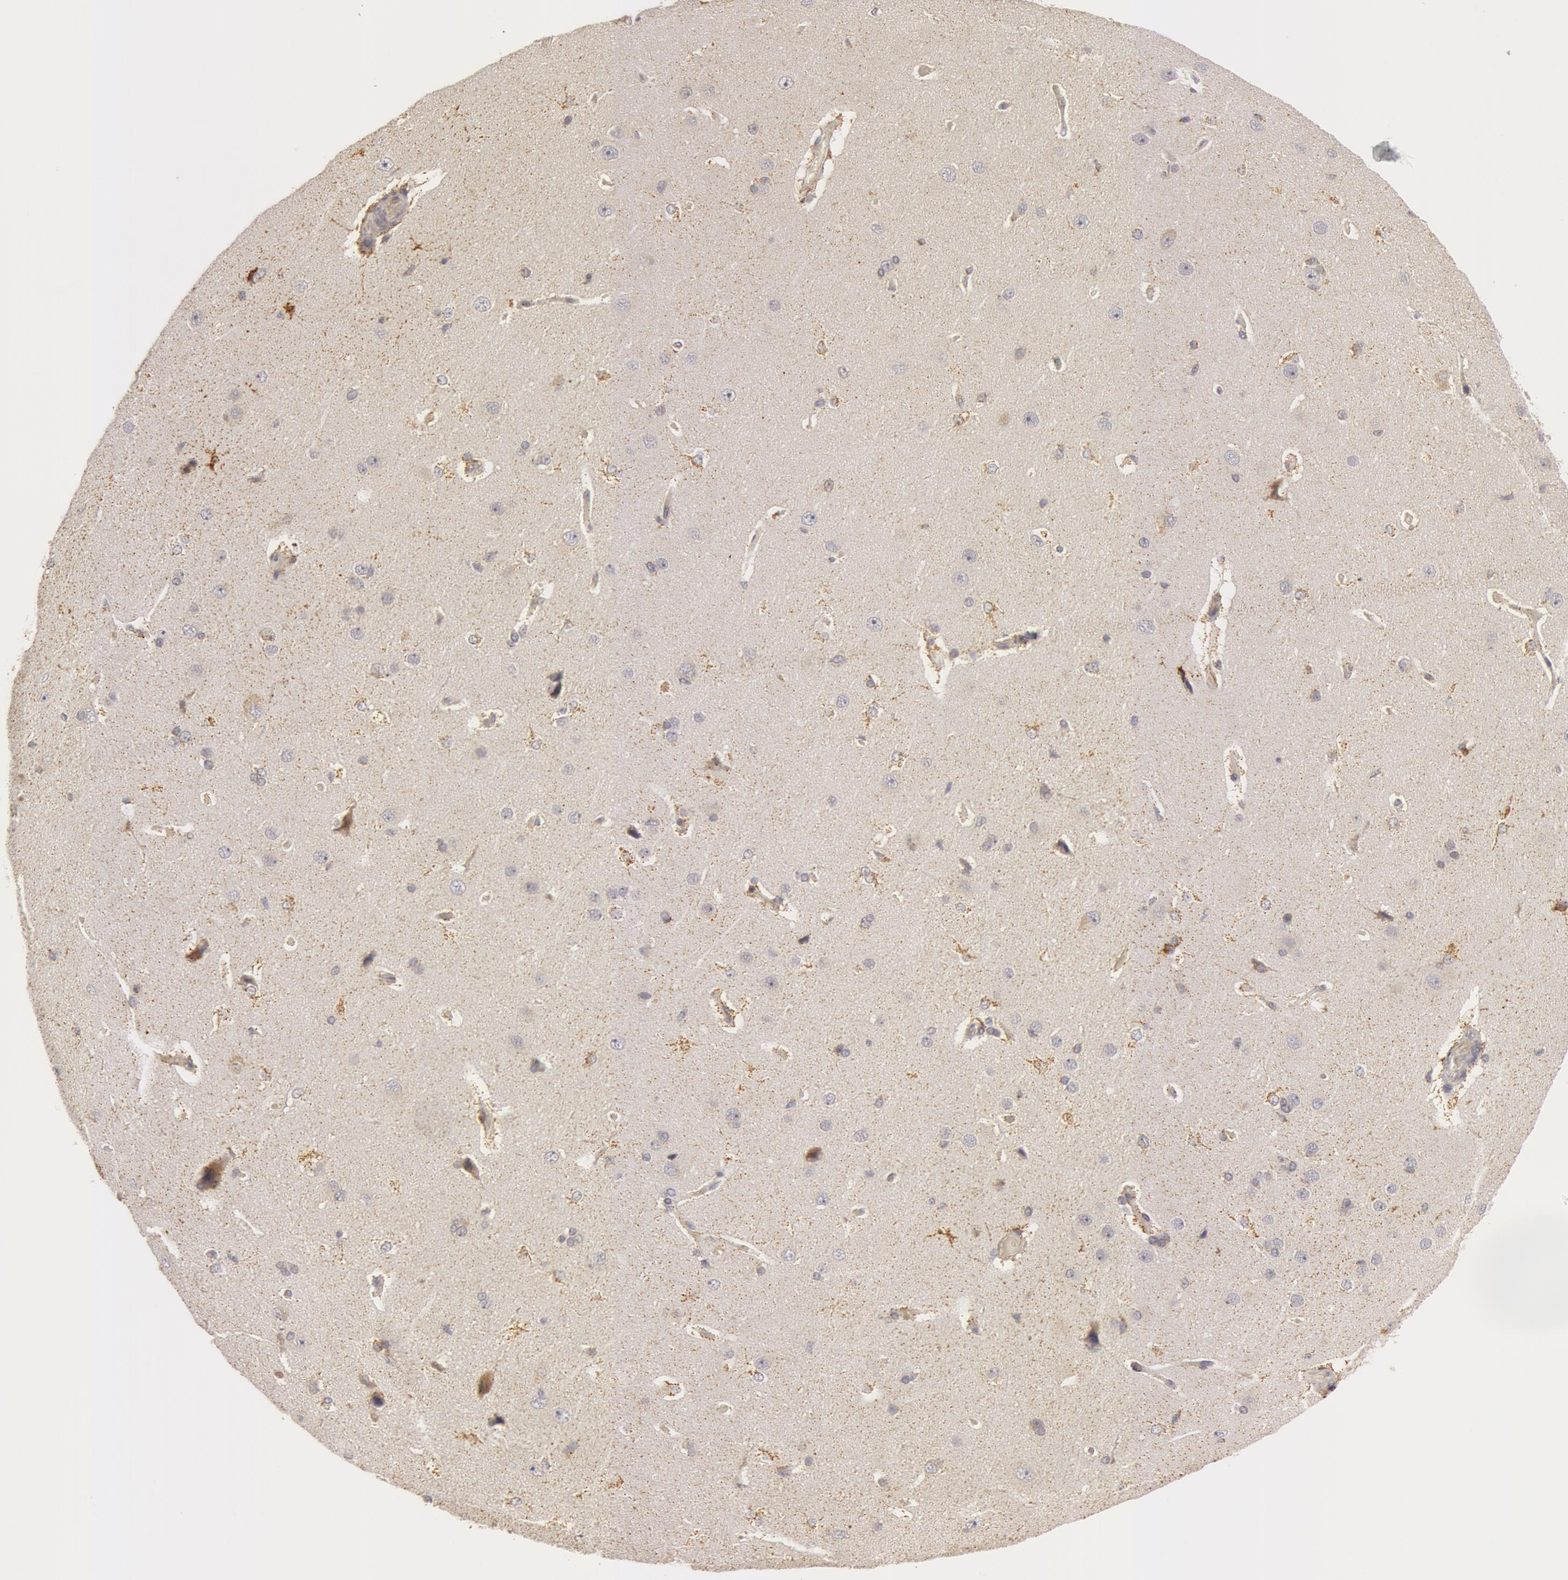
{"staining": {"intensity": "negative", "quantity": "none", "location": "none"}, "tissue": "cerebral cortex", "cell_type": "Endothelial cells", "image_type": "normal", "snomed": [{"axis": "morphology", "description": "Normal tissue, NOS"}, {"axis": "topography", "description": "Cerebral cortex"}], "caption": "Immunohistochemistry of unremarkable human cerebral cortex exhibits no staining in endothelial cells. (DAB immunohistochemistry, high magnification).", "gene": "C7", "patient": {"sex": "female", "age": 45}}